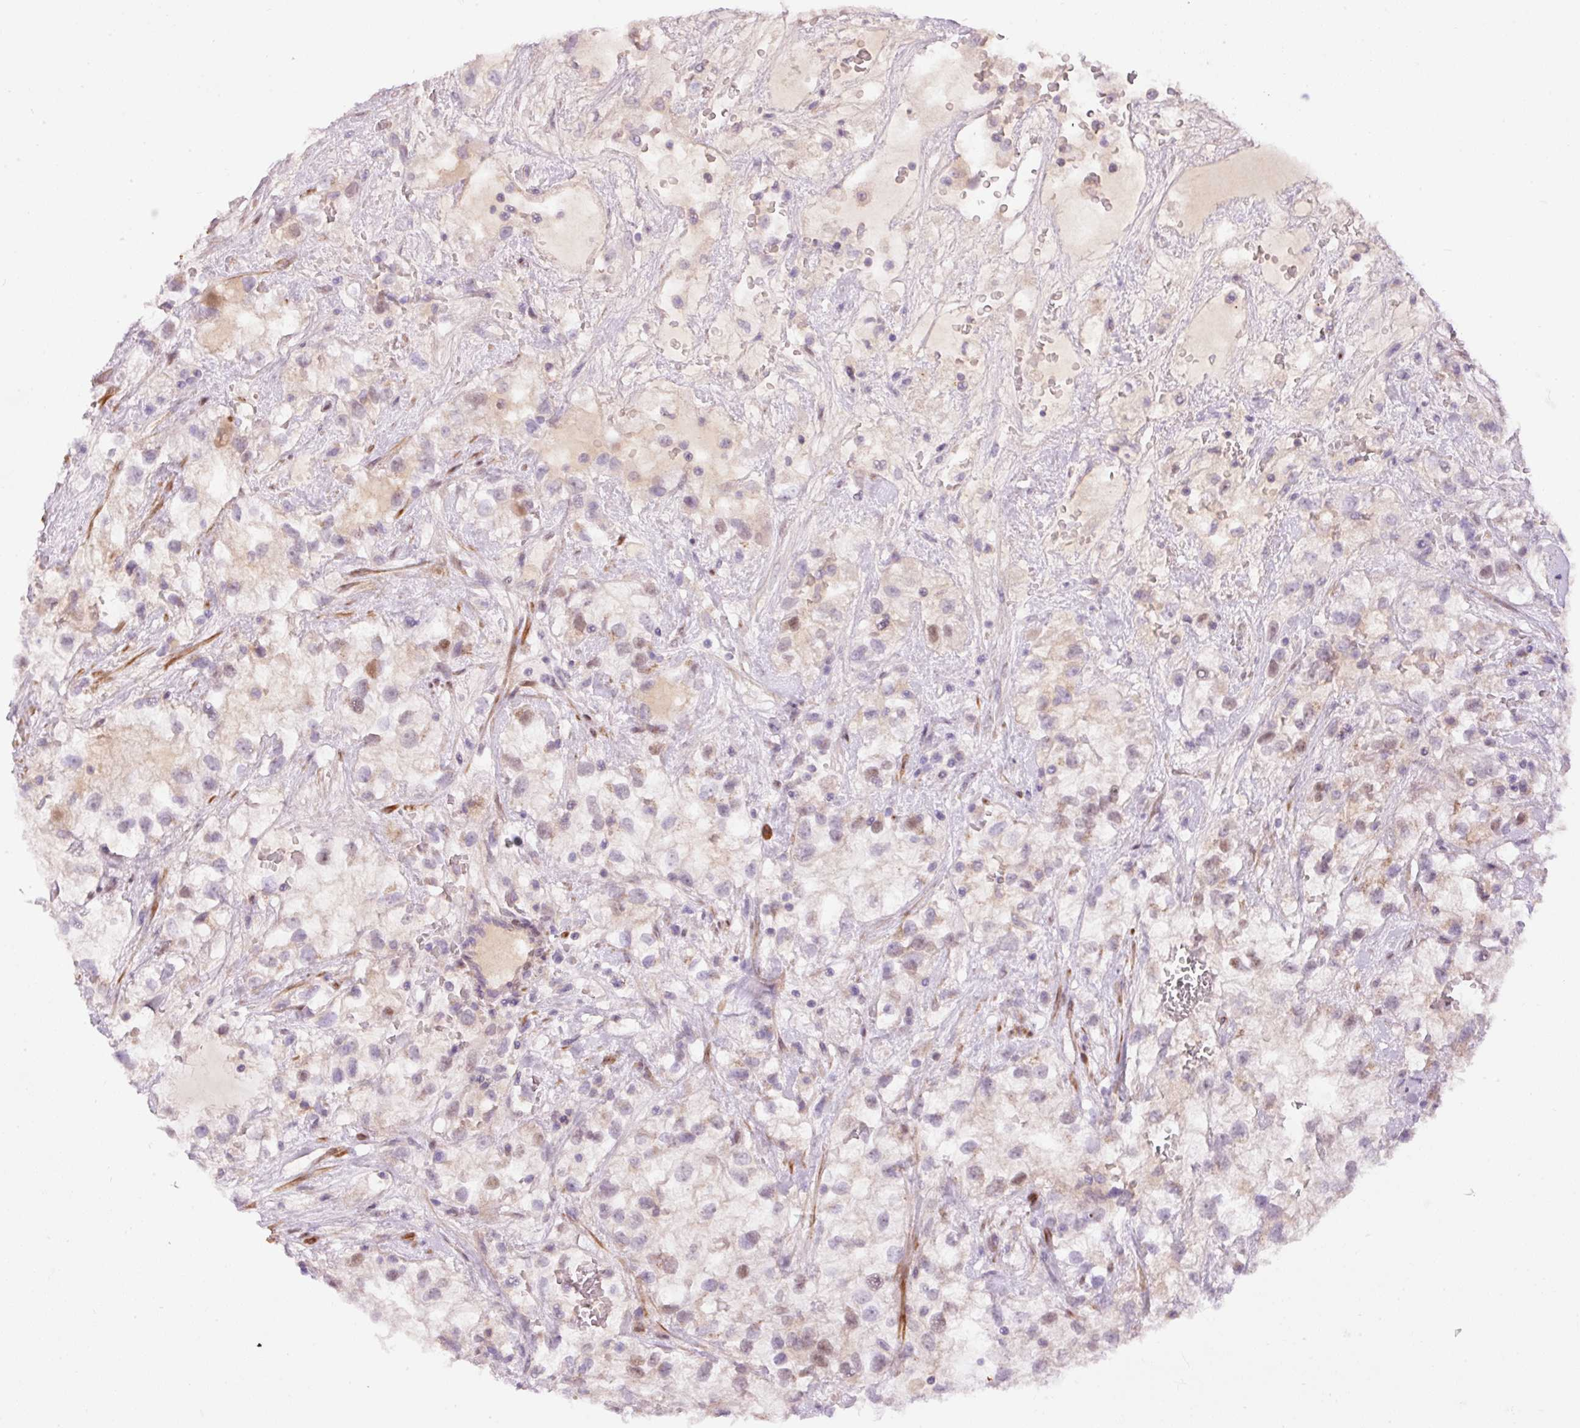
{"staining": {"intensity": "moderate", "quantity": "25%-75%", "location": "nuclear"}, "tissue": "renal cancer", "cell_type": "Tumor cells", "image_type": "cancer", "snomed": [{"axis": "morphology", "description": "Adenocarcinoma, NOS"}, {"axis": "topography", "description": "Kidney"}], "caption": "Human renal cancer (adenocarcinoma) stained with a protein marker shows moderate staining in tumor cells.", "gene": "HNF1A", "patient": {"sex": "male", "age": 59}}